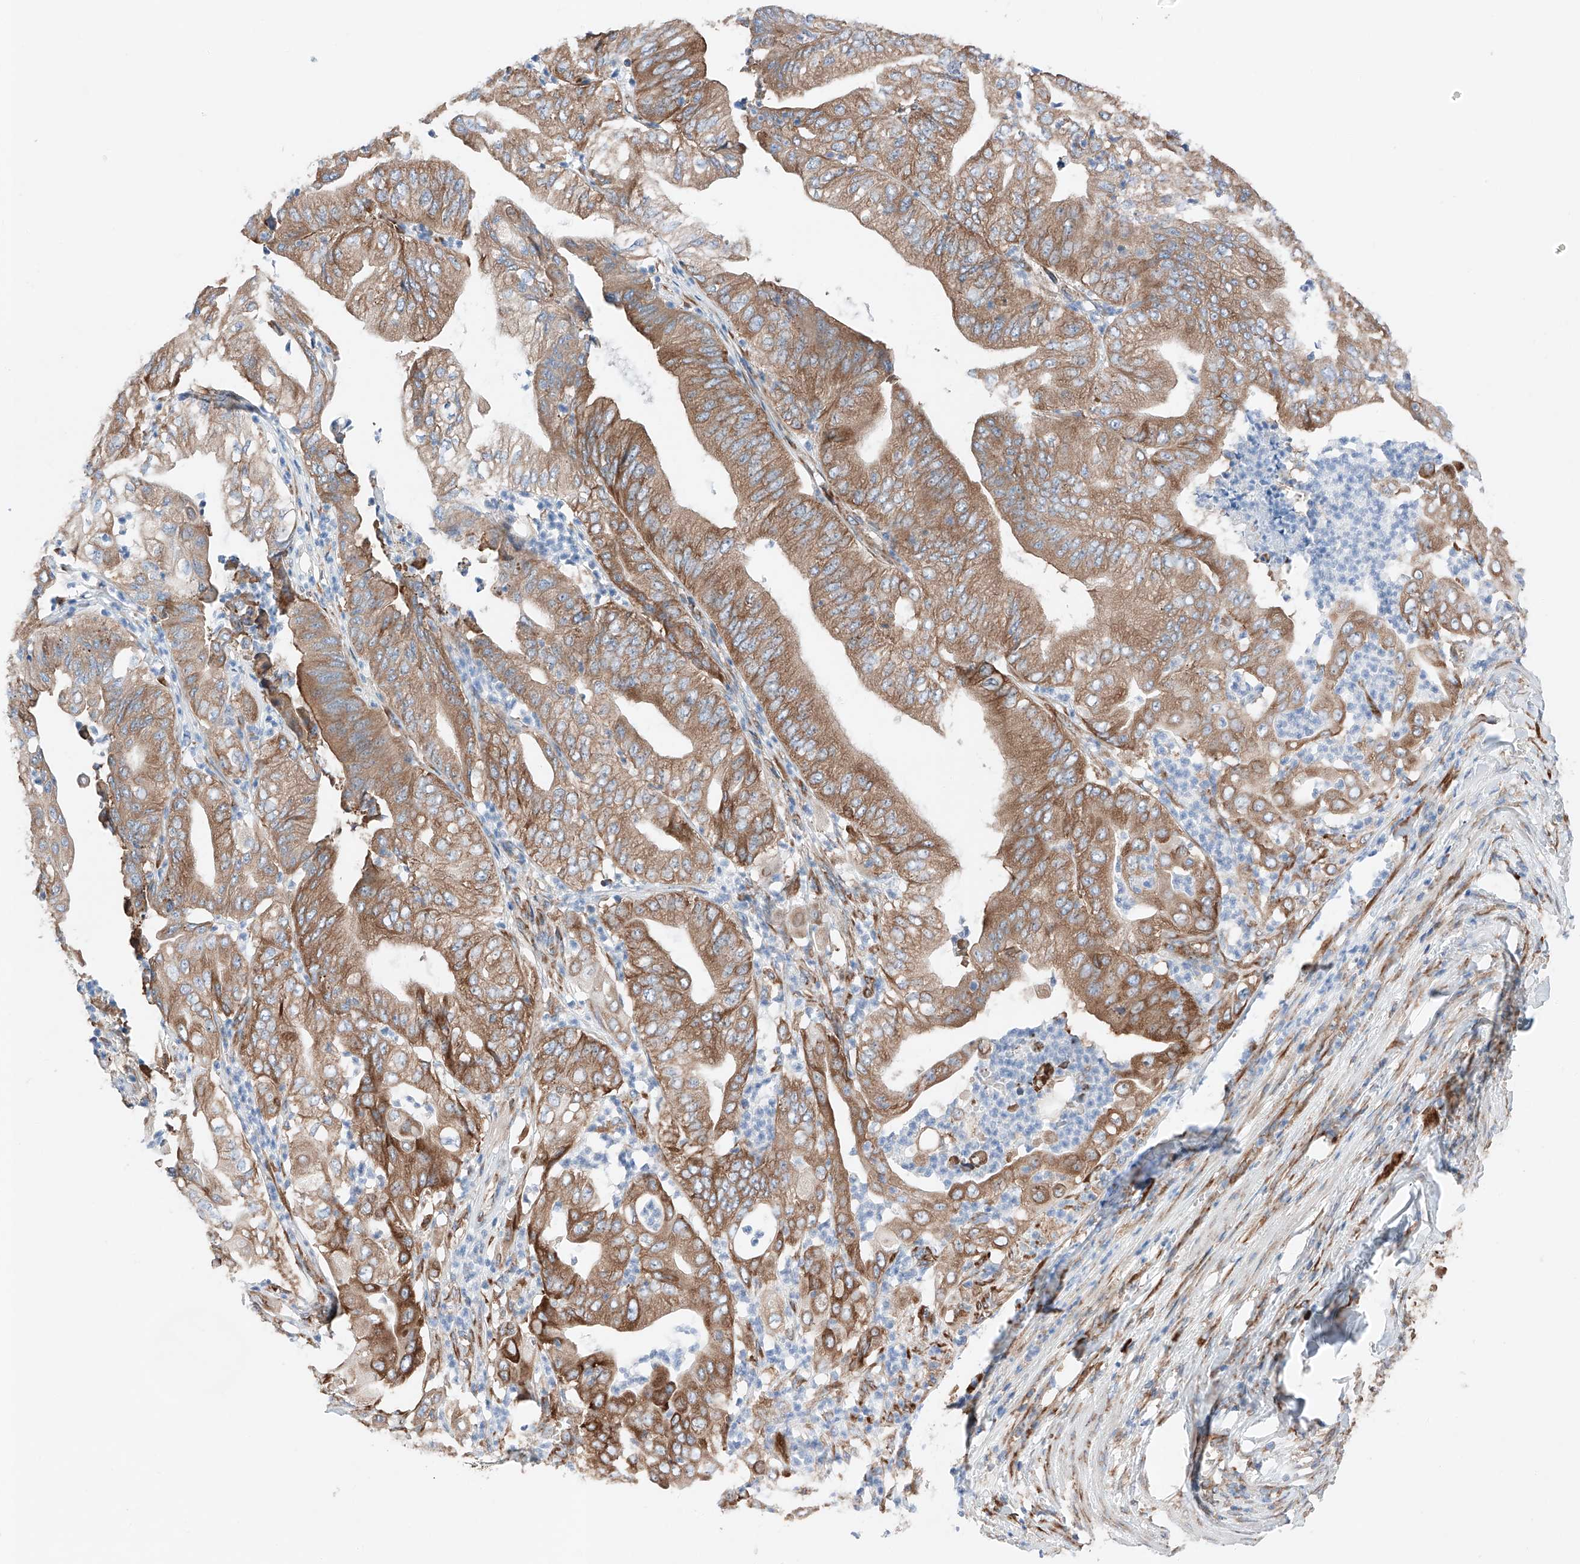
{"staining": {"intensity": "moderate", "quantity": ">75%", "location": "cytoplasmic/membranous"}, "tissue": "pancreatic cancer", "cell_type": "Tumor cells", "image_type": "cancer", "snomed": [{"axis": "morphology", "description": "Adenocarcinoma, NOS"}, {"axis": "topography", "description": "Pancreas"}], "caption": "Protein expression by IHC shows moderate cytoplasmic/membranous positivity in approximately >75% of tumor cells in pancreatic cancer.", "gene": "CRELD1", "patient": {"sex": "female", "age": 77}}